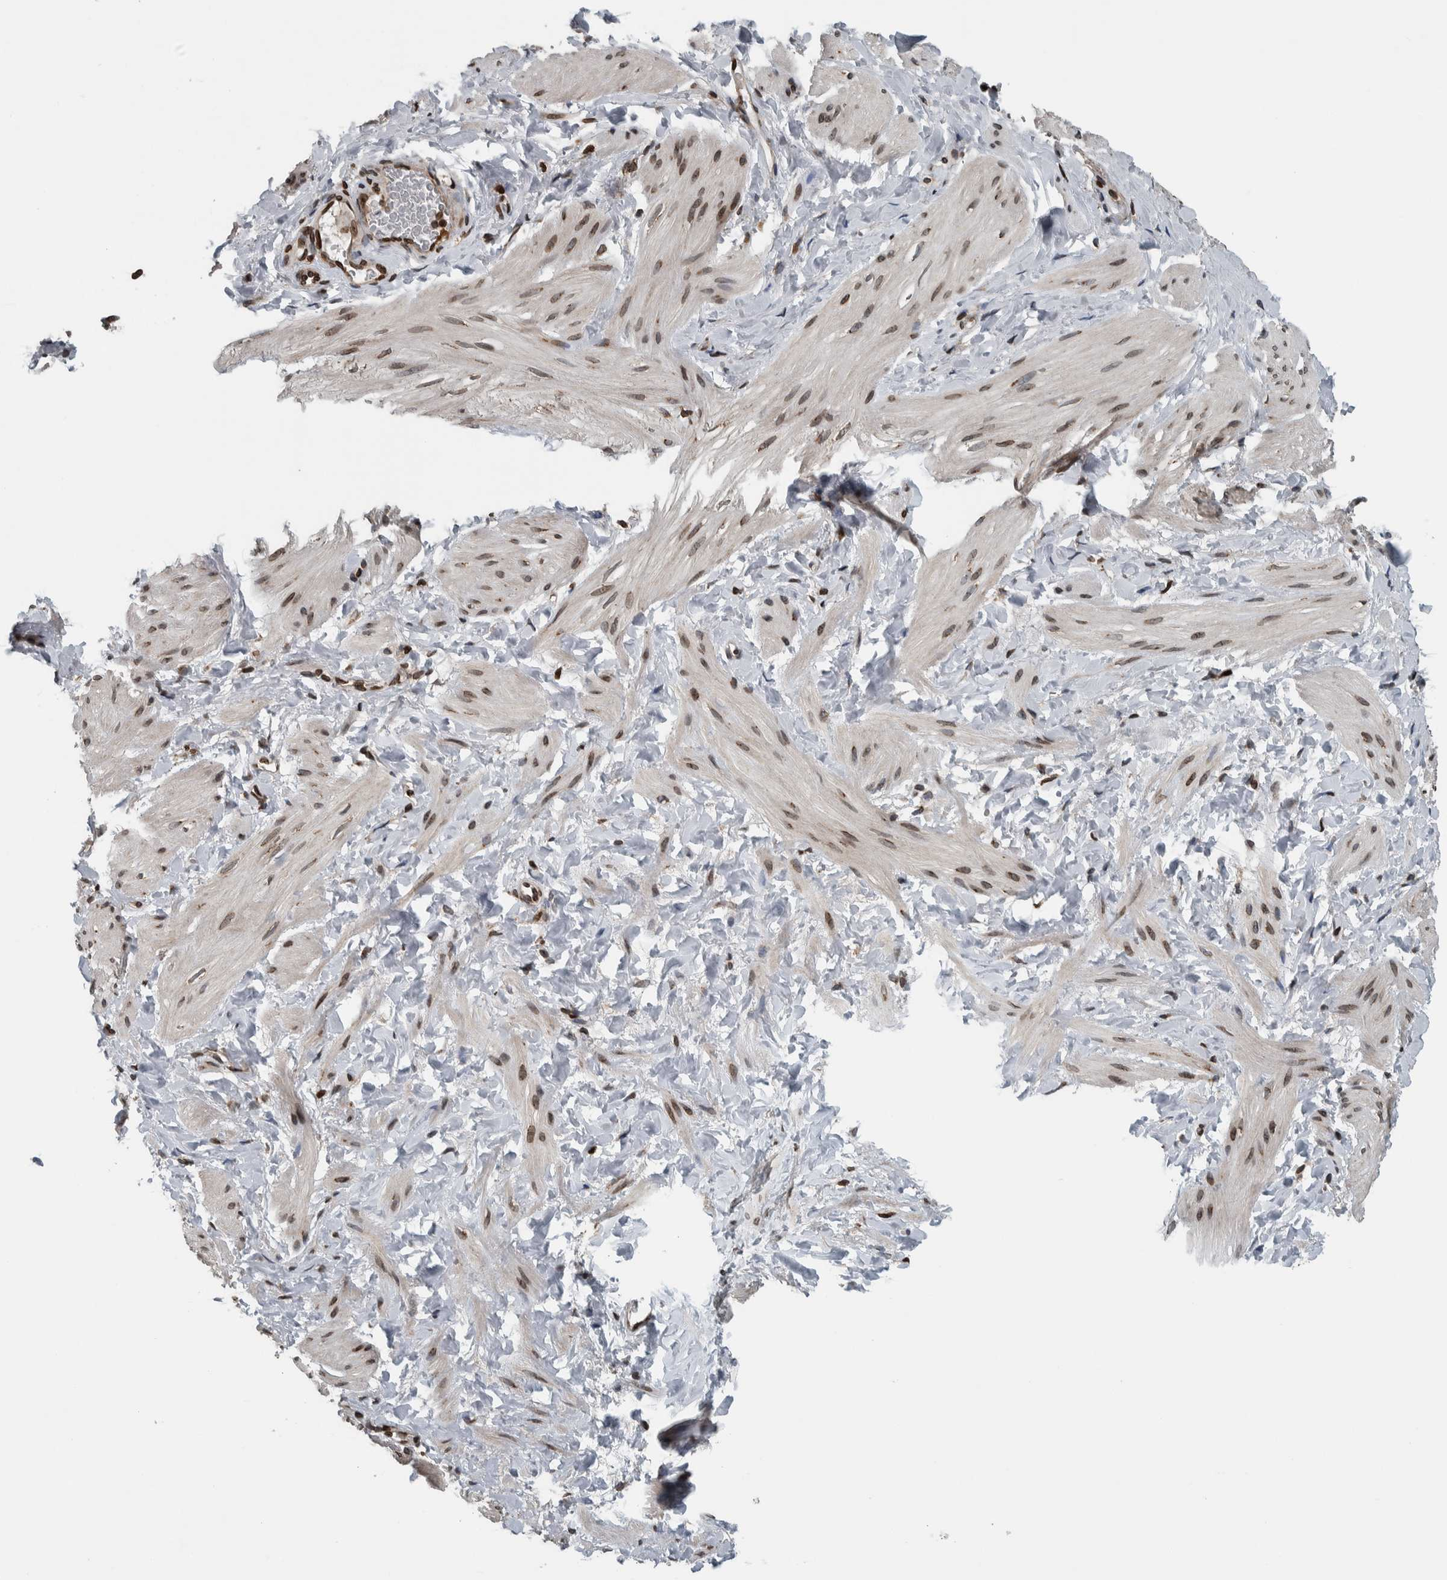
{"staining": {"intensity": "moderate", "quantity": "25%-75%", "location": "cytoplasmic/membranous,nuclear"}, "tissue": "smooth muscle", "cell_type": "Smooth muscle cells", "image_type": "normal", "snomed": [{"axis": "morphology", "description": "Normal tissue, NOS"}, {"axis": "topography", "description": "Smooth muscle"}], "caption": "This is an image of immunohistochemistry (IHC) staining of benign smooth muscle, which shows moderate staining in the cytoplasmic/membranous,nuclear of smooth muscle cells.", "gene": "FAM135B", "patient": {"sex": "male", "age": 16}}